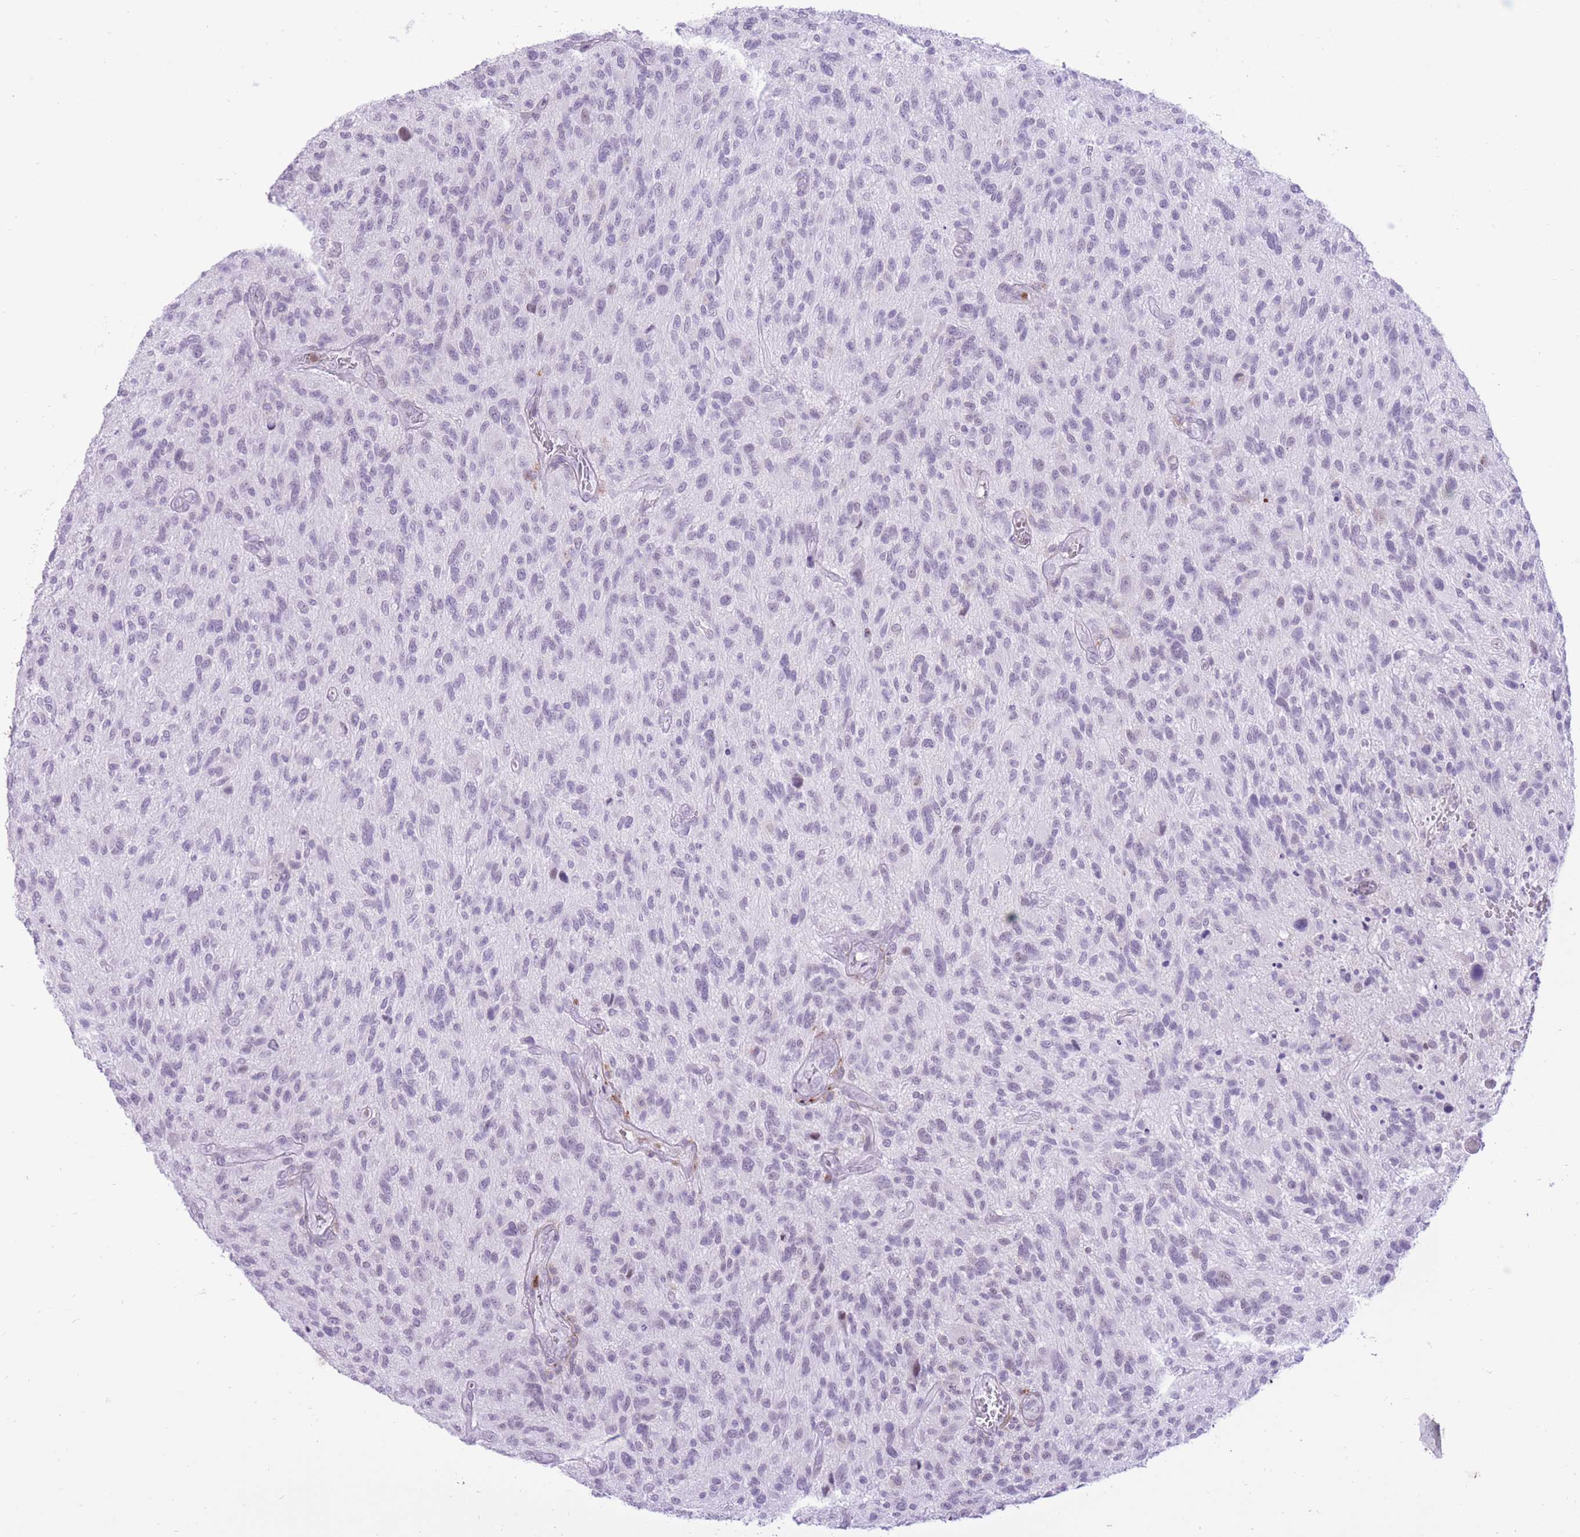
{"staining": {"intensity": "negative", "quantity": "none", "location": "none"}, "tissue": "glioma", "cell_type": "Tumor cells", "image_type": "cancer", "snomed": [{"axis": "morphology", "description": "Glioma, malignant, High grade"}, {"axis": "topography", "description": "Brain"}], "caption": "Immunohistochemistry (IHC) of human glioma displays no positivity in tumor cells.", "gene": "MEIS3", "patient": {"sex": "male", "age": 47}}